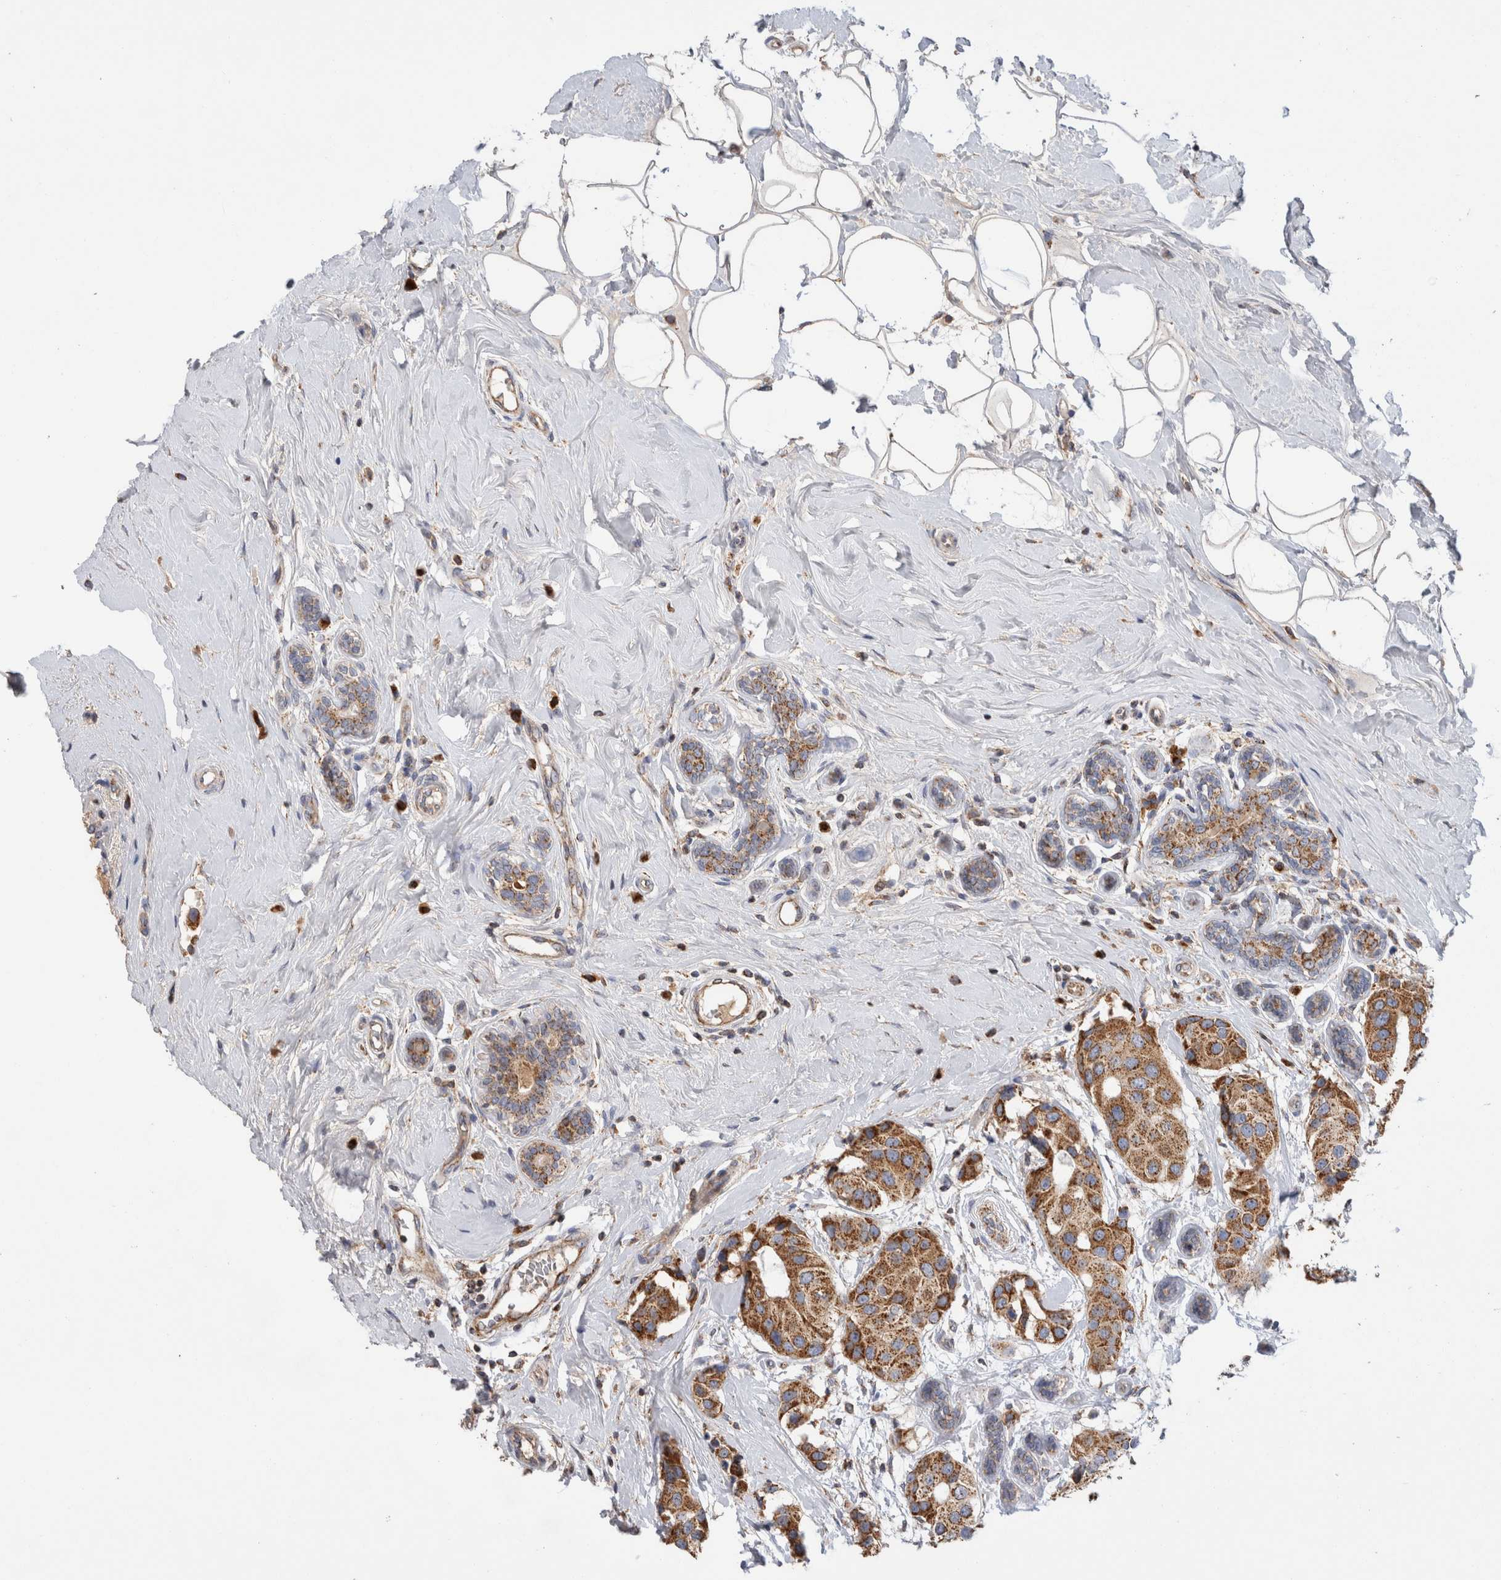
{"staining": {"intensity": "moderate", "quantity": ">75%", "location": "cytoplasmic/membranous"}, "tissue": "breast cancer", "cell_type": "Tumor cells", "image_type": "cancer", "snomed": [{"axis": "morphology", "description": "Normal tissue, NOS"}, {"axis": "morphology", "description": "Duct carcinoma"}, {"axis": "topography", "description": "Breast"}], "caption": "Protein expression analysis of human breast cancer reveals moderate cytoplasmic/membranous positivity in approximately >75% of tumor cells.", "gene": "IARS2", "patient": {"sex": "female", "age": 39}}